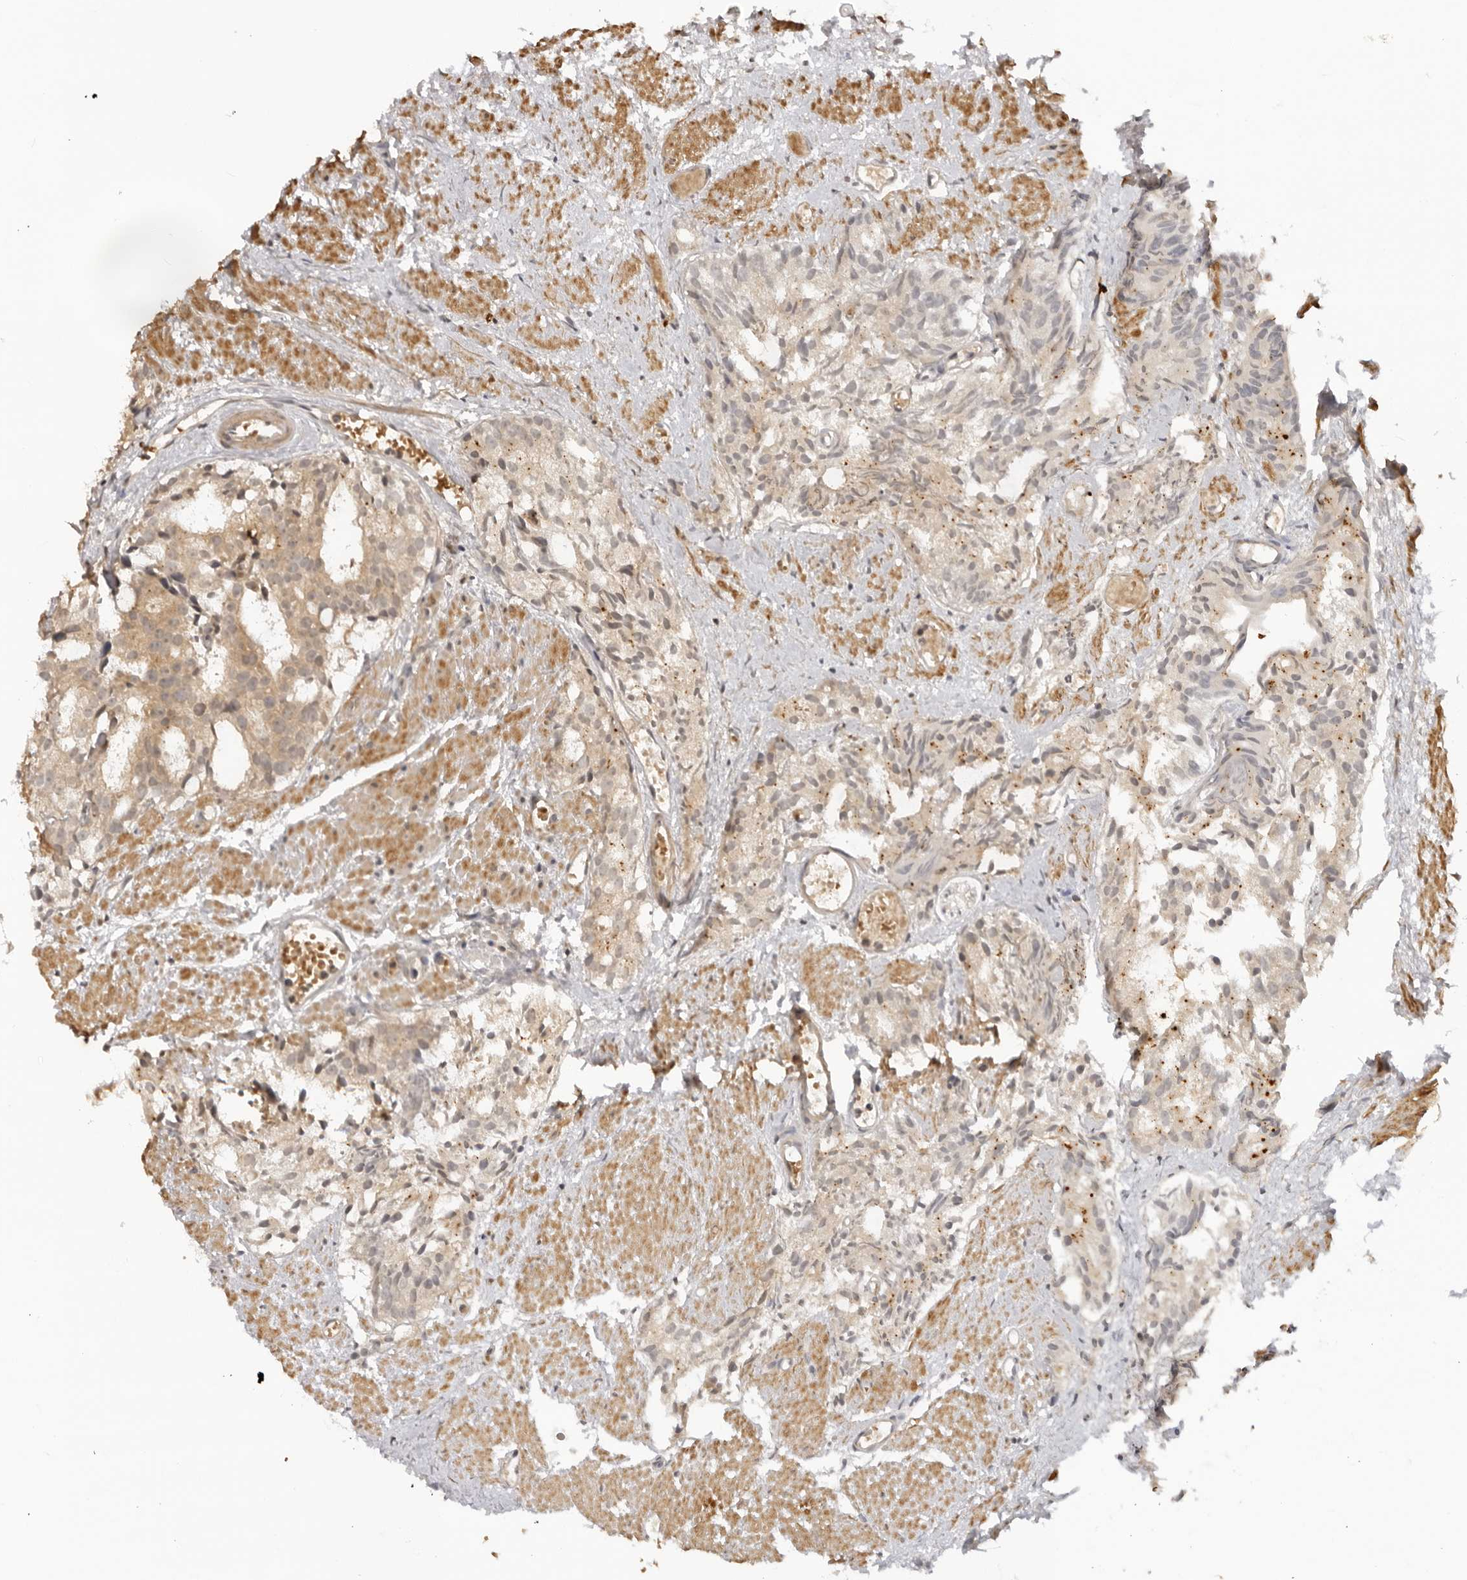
{"staining": {"intensity": "weak", "quantity": "25%-75%", "location": "cytoplasmic/membranous"}, "tissue": "prostate cancer", "cell_type": "Tumor cells", "image_type": "cancer", "snomed": [{"axis": "morphology", "description": "Adenocarcinoma, Low grade"}, {"axis": "topography", "description": "Prostate"}], "caption": "Immunohistochemistry (IHC) image of prostate cancer stained for a protein (brown), which exhibits low levels of weak cytoplasmic/membranous staining in about 25%-75% of tumor cells.", "gene": "IKBKE", "patient": {"sex": "male", "age": 88}}